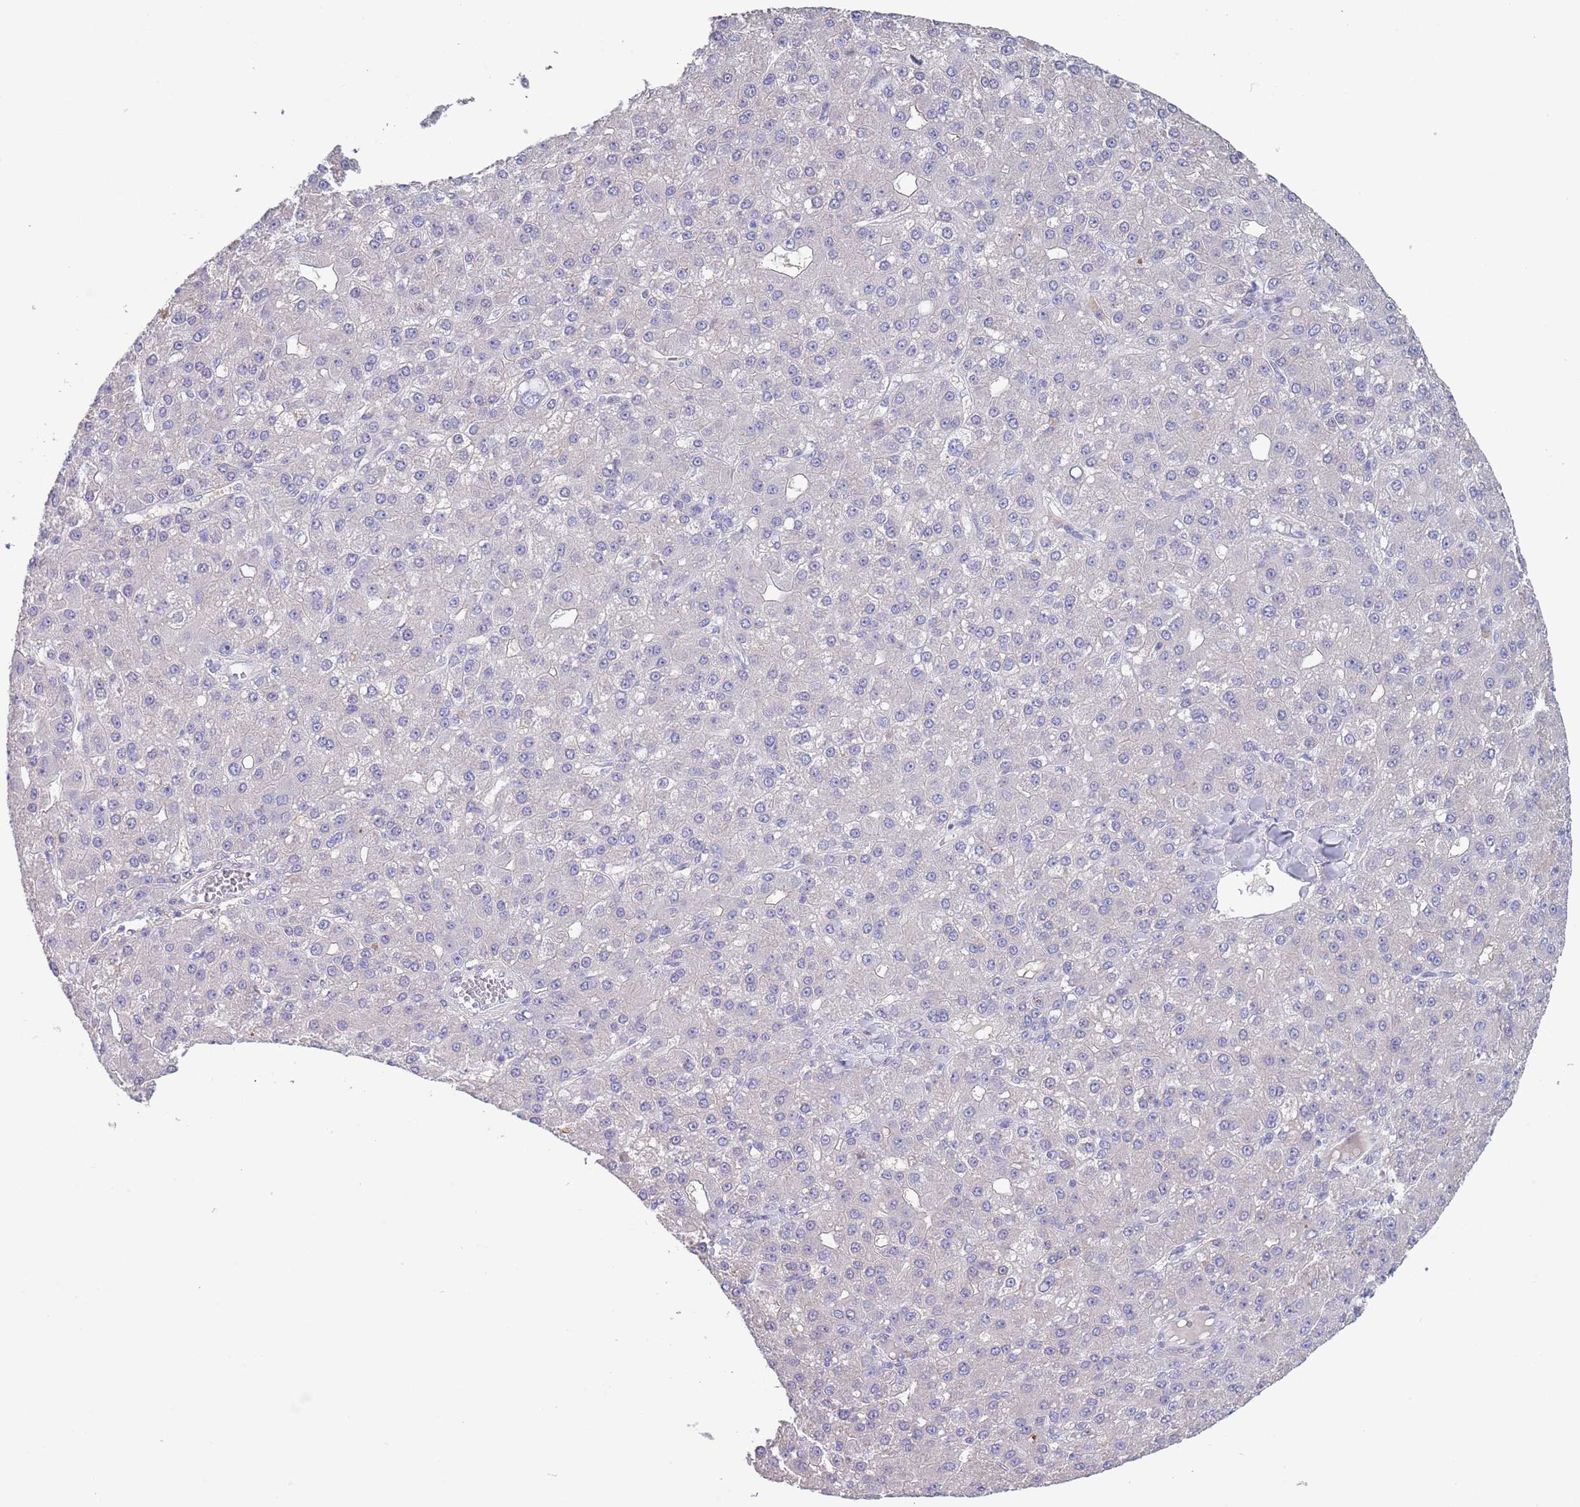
{"staining": {"intensity": "negative", "quantity": "none", "location": "none"}, "tissue": "liver cancer", "cell_type": "Tumor cells", "image_type": "cancer", "snomed": [{"axis": "morphology", "description": "Carcinoma, Hepatocellular, NOS"}, {"axis": "topography", "description": "Liver"}], "caption": "Immunohistochemistry of human liver cancer displays no expression in tumor cells.", "gene": "RNF169", "patient": {"sex": "male", "age": 67}}